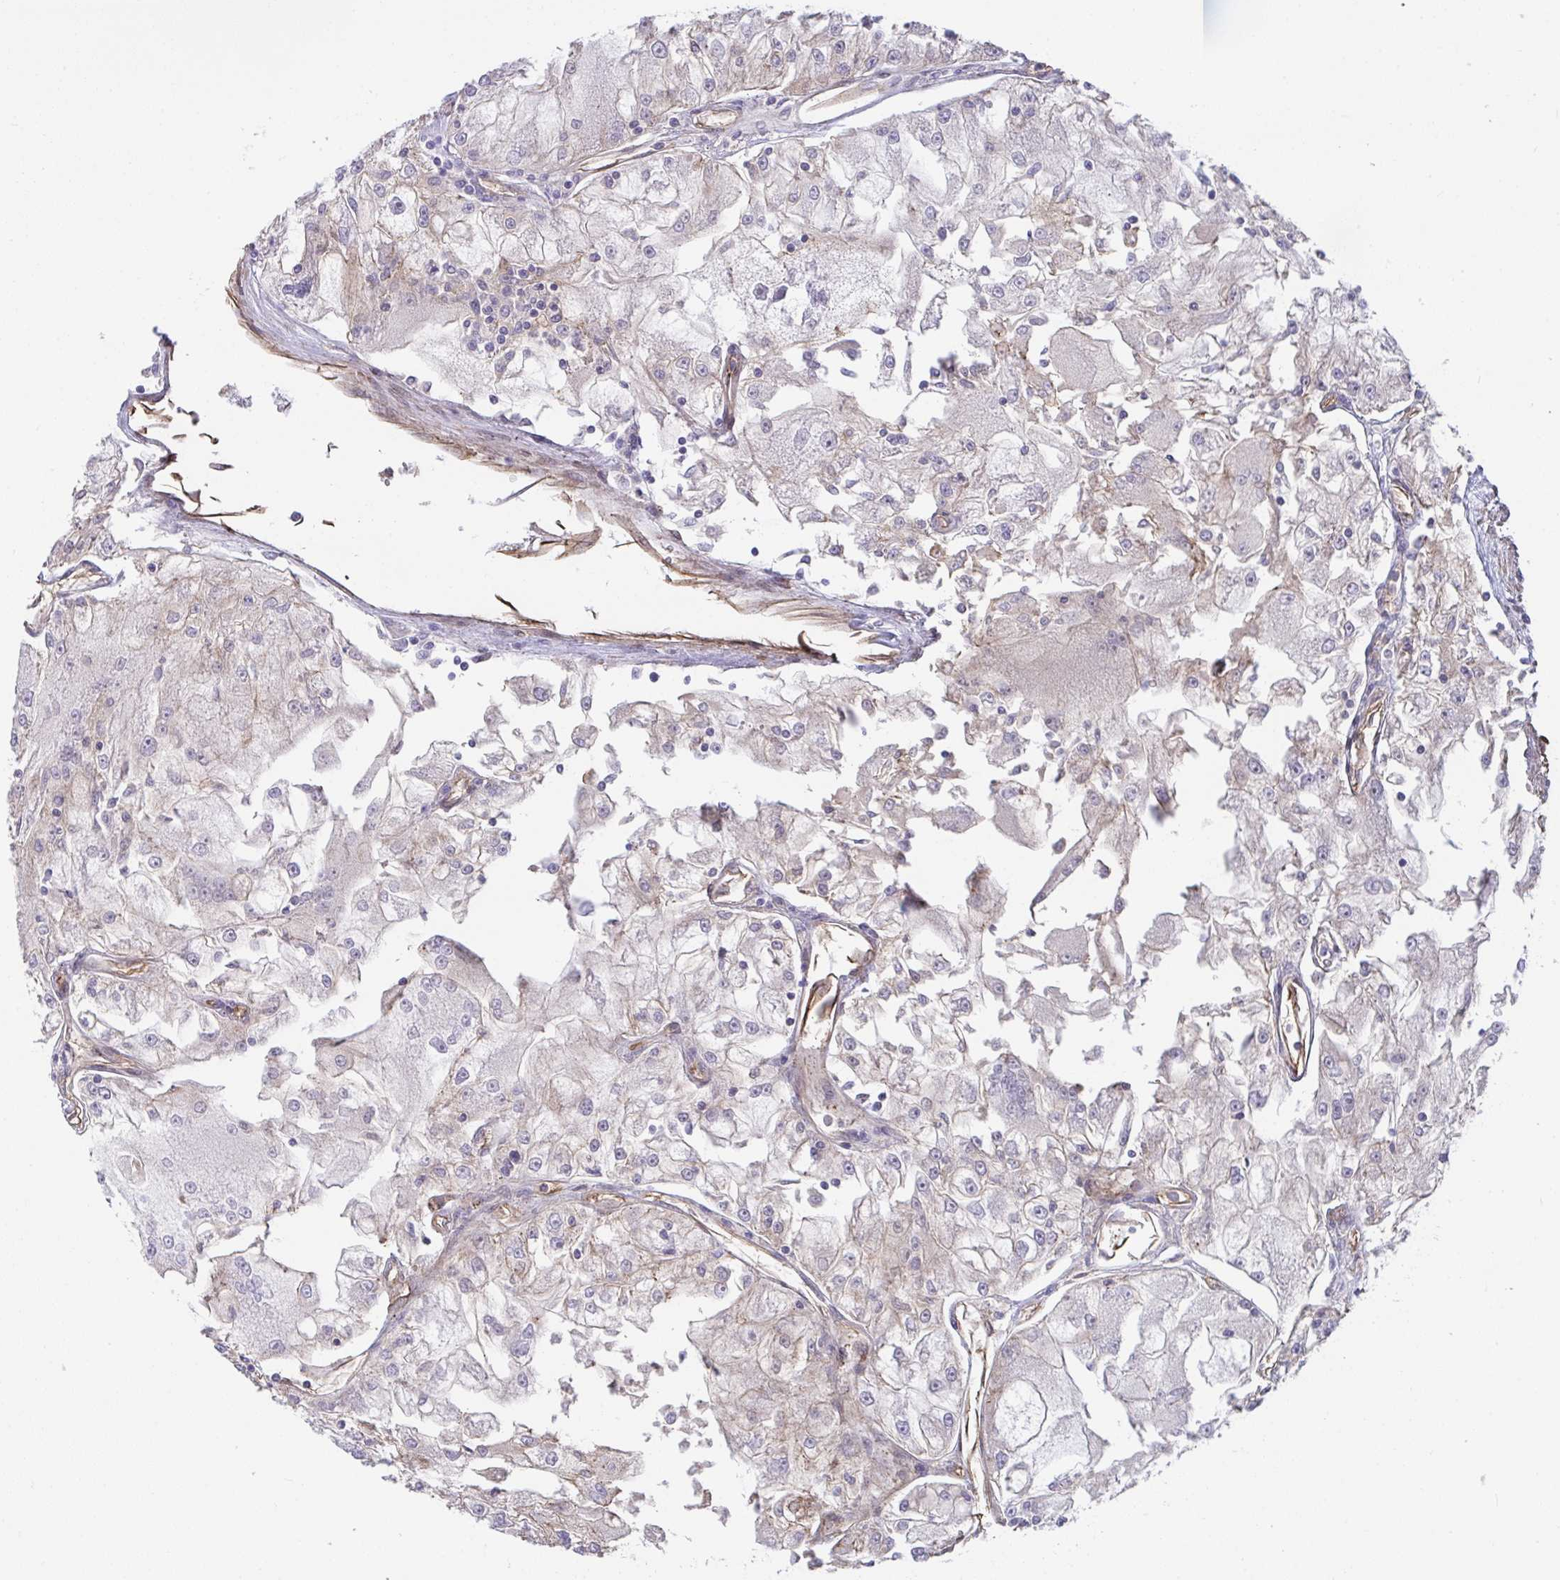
{"staining": {"intensity": "negative", "quantity": "none", "location": "none"}, "tissue": "renal cancer", "cell_type": "Tumor cells", "image_type": "cancer", "snomed": [{"axis": "morphology", "description": "Adenocarcinoma, NOS"}, {"axis": "topography", "description": "Kidney"}], "caption": "The image displays no significant staining in tumor cells of renal cancer (adenocarcinoma). (DAB (3,3'-diaminobenzidine) IHC with hematoxylin counter stain).", "gene": "RHOXF1", "patient": {"sex": "female", "age": 72}}